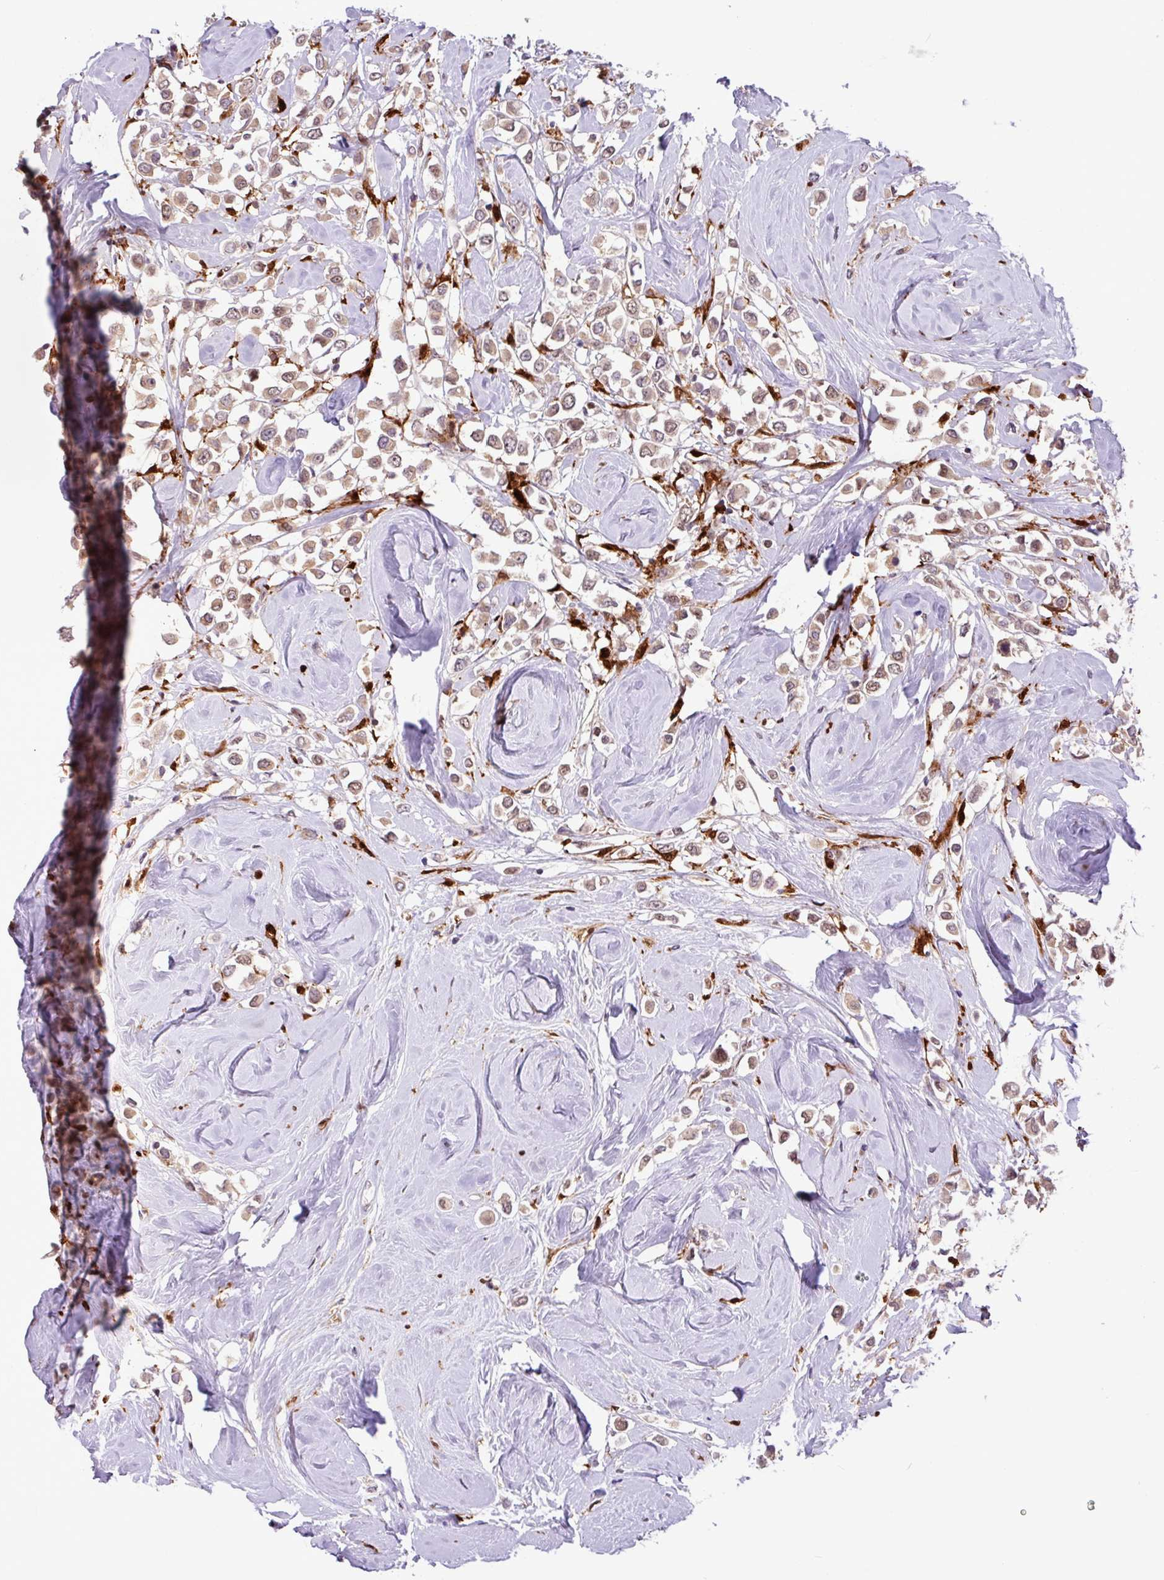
{"staining": {"intensity": "moderate", "quantity": ">75%", "location": "cytoplasmic/membranous,nuclear"}, "tissue": "breast cancer", "cell_type": "Tumor cells", "image_type": "cancer", "snomed": [{"axis": "morphology", "description": "Duct carcinoma"}, {"axis": "topography", "description": "Breast"}], "caption": "About >75% of tumor cells in human breast cancer reveal moderate cytoplasmic/membranous and nuclear protein staining as visualized by brown immunohistochemical staining.", "gene": "BRD3", "patient": {"sex": "female", "age": 61}}